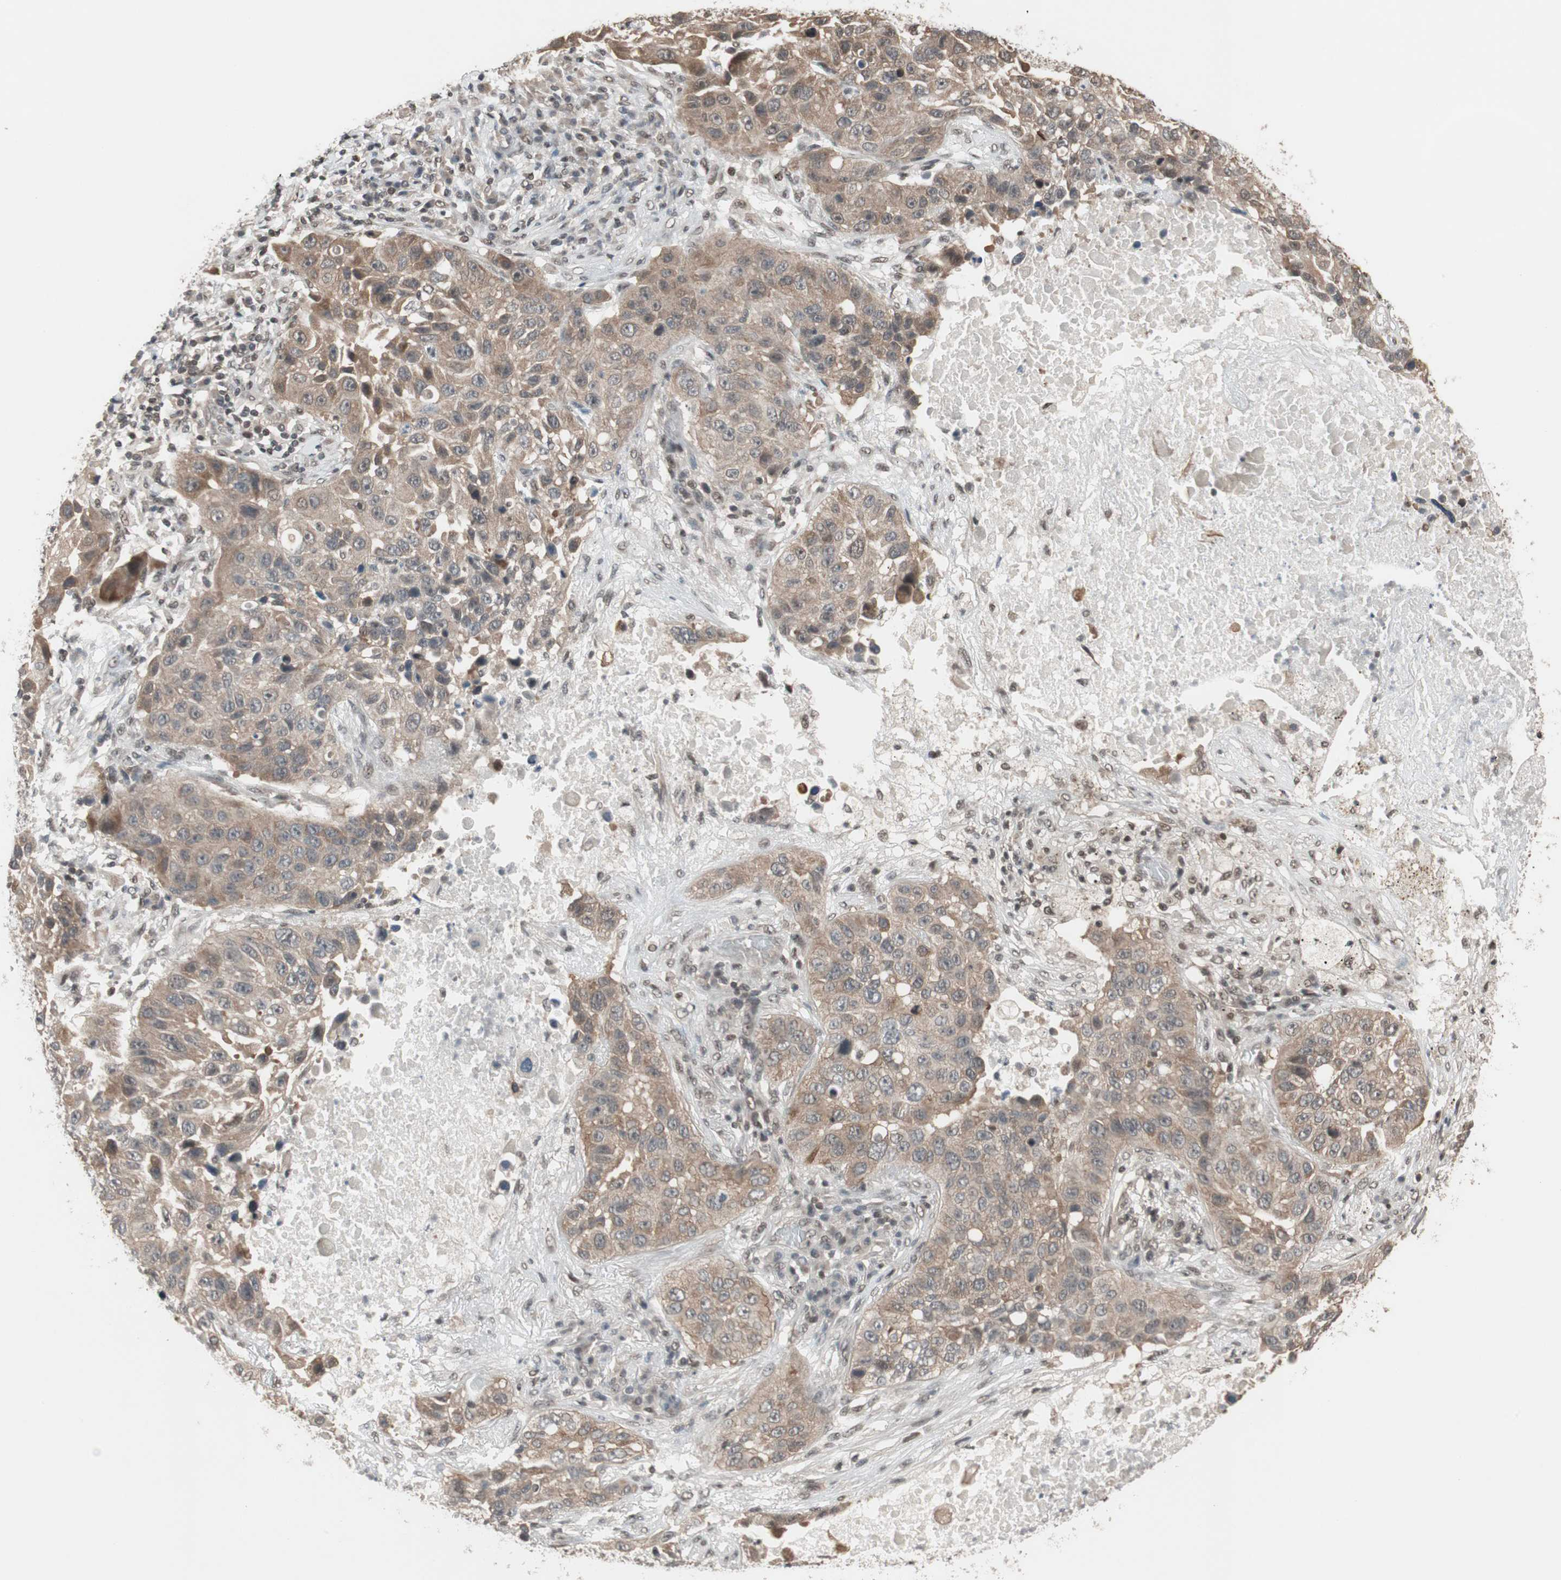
{"staining": {"intensity": "weak", "quantity": ">75%", "location": "cytoplasmic/membranous"}, "tissue": "lung cancer", "cell_type": "Tumor cells", "image_type": "cancer", "snomed": [{"axis": "morphology", "description": "Squamous cell carcinoma, NOS"}, {"axis": "topography", "description": "Lung"}], "caption": "Human lung cancer stained for a protein (brown) displays weak cytoplasmic/membranous positive staining in approximately >75% of tumor cells.", "gene": "DRAP1", "patient": {"sex": "male", "age": 57}}